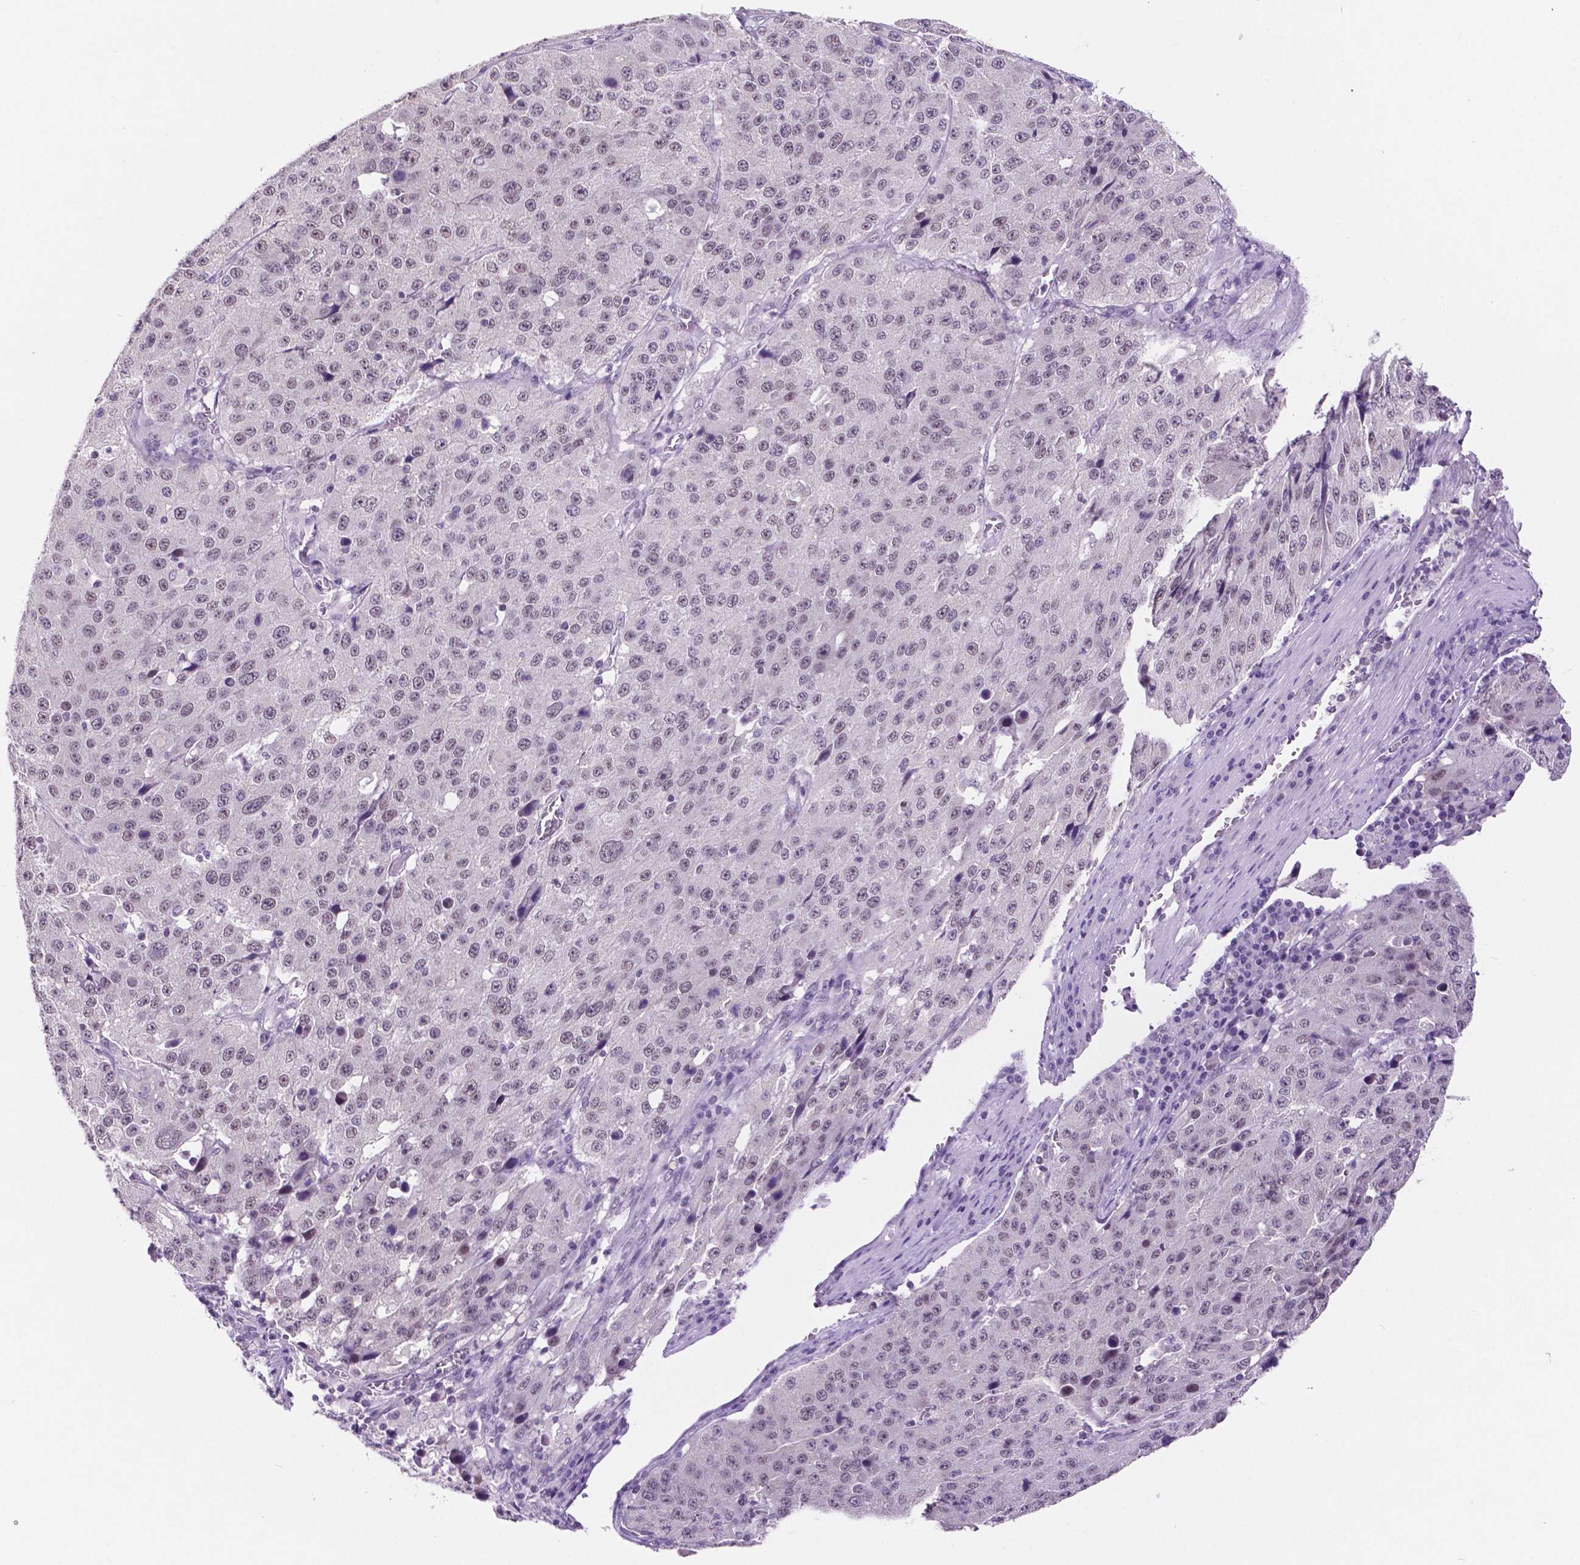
{"staining": {"intensity": "negative", "quantity": "none", "location": "none"}, "tissue": "stomach cancer", "cell_type": "Tumor cells", "image_type": "cancer", "snomed": [{"axis": "morphology", "description": "Adenocarcinoma, NOS"}, {"axis": "topography", "description": "Stomach"}], "caption": "IHC image of neoplastic tissue: human stomach cancer (adenocarcinoma) stained with DAB (3,3'-diaminobenzidine) displays no significant protein staining in tumor cells.", "gene": "NCOR1", "patient": {"sex": "male", "age": 71}}